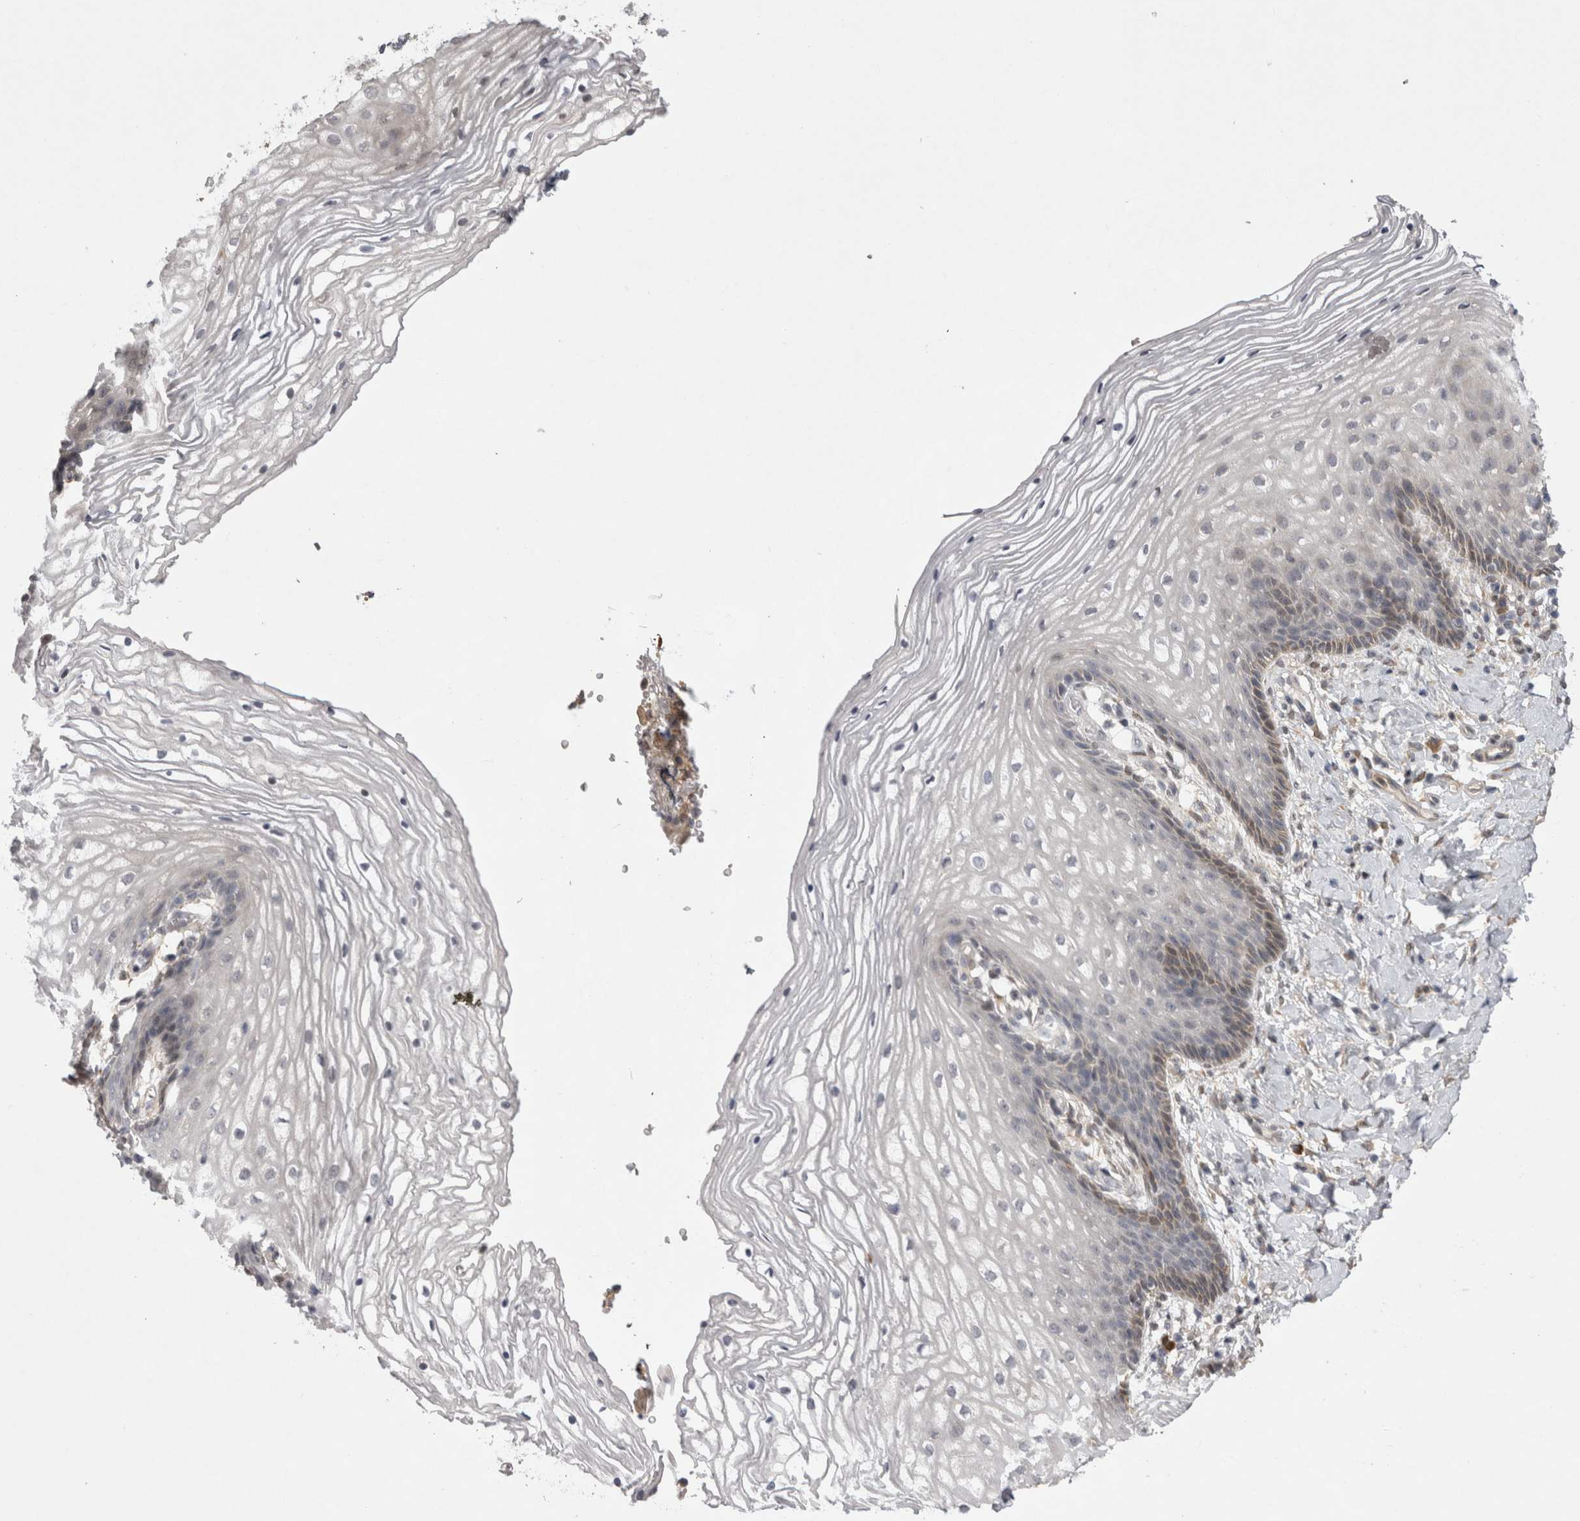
{"staining": {"intensity": "moderate", "quantity": "<25%", "location": "cytoplasmic/membranous"}, "tissue": "vagina", "cell_type": "Squamous epithelial cells", "image_type": "normal", "snomed": [{"axis": "morphology", "description": "Normal tissue, NOS"}, {"axis": "topography", "description": "Vagina"}], "caption": "This histopathology image displays IHC staining of unremarkable human vagina, with low moderate cytoplasmic/membranous staining in about <25% of squamous epithelial cells.", "gene": "CHIC1", "patient": {"sex": "female", "age": 60}}